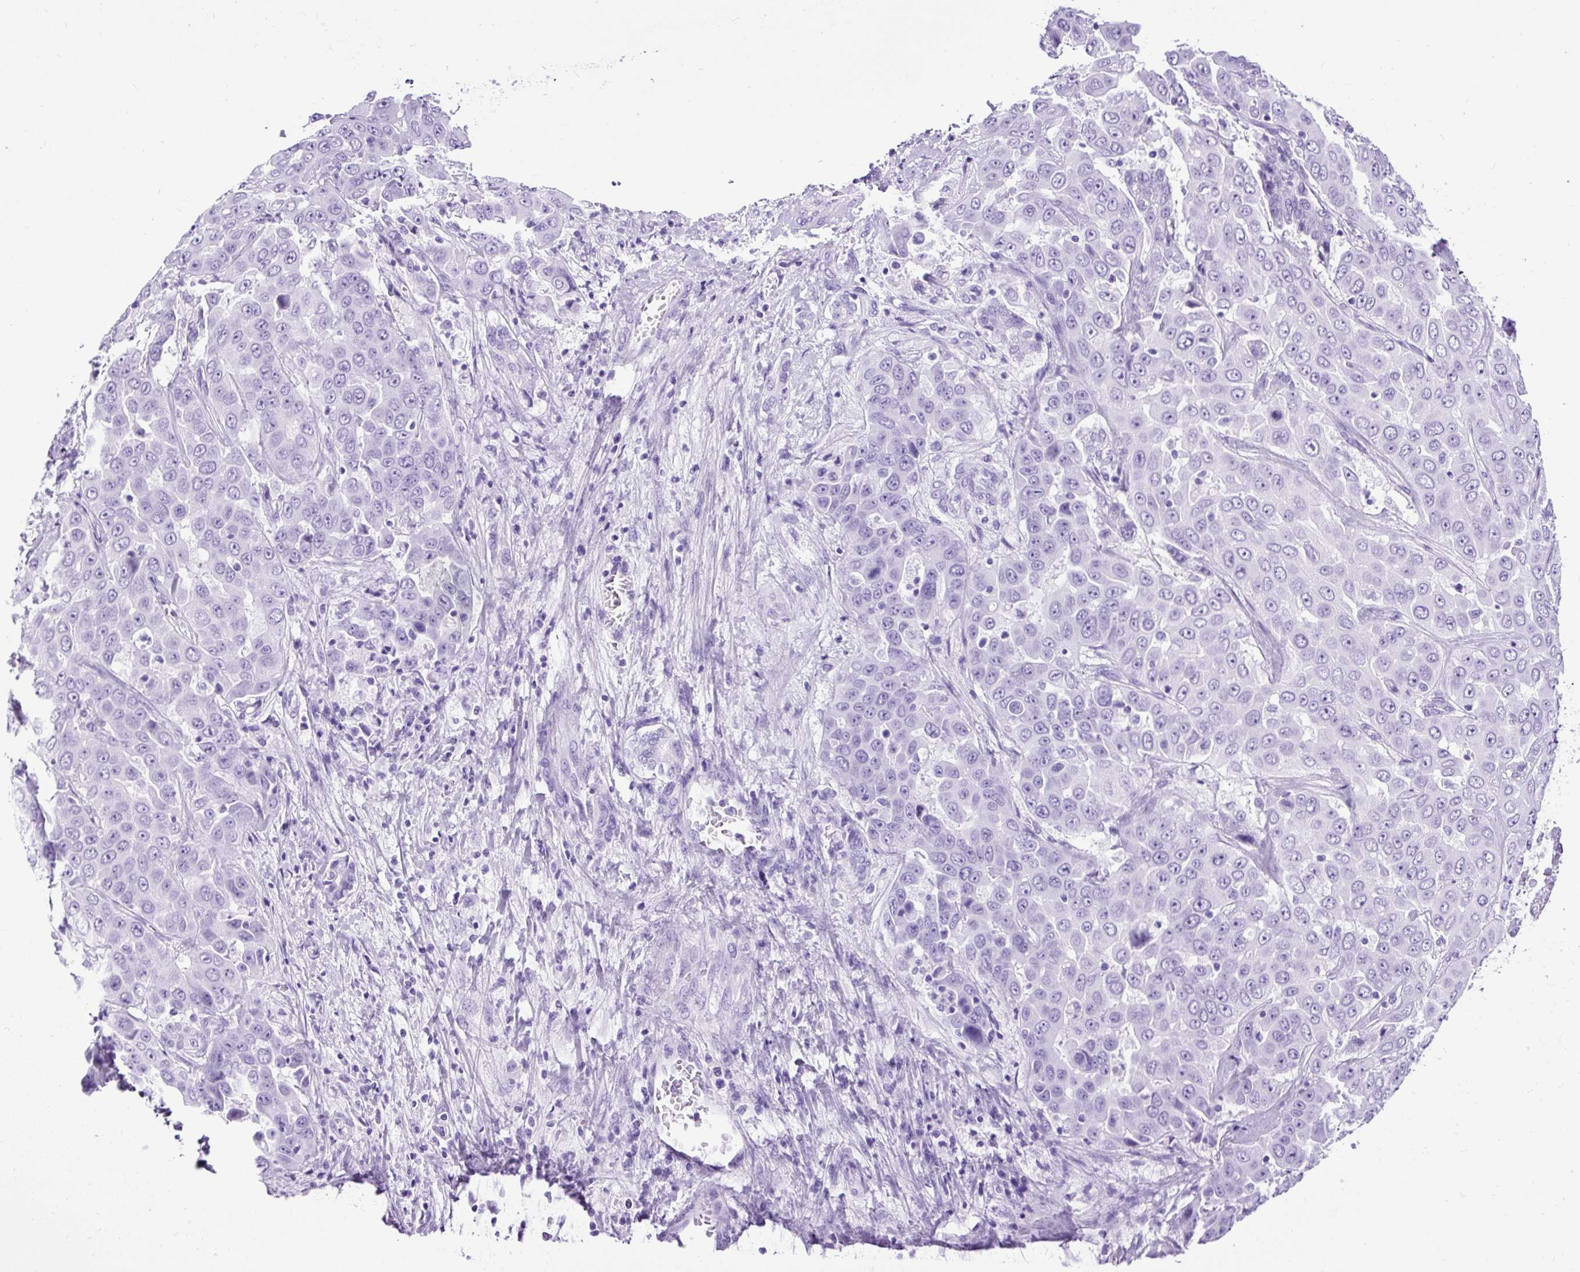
{"staining": {"intensity": "negative", "quantity": "none", "location": "none"}, "tissue": "liver cancer", "cell_type": "Tumor cells", "image_type": "cancer", "snomed": [{"axis": "morphology", "description": "Cholangiocarcinoma"}, {"axis": "topography", "description": "Liver"}], "caption": "An immunohistochemistry (IHC) micrograph of cholangiocarcinoma (liver) is shown. There is no staining in tumor cells of cholangiocarcinoma (liver). (DAB (3,3'-diaminobenzidine) immunohistochemistry with hematoxylin counter stain).", "gene": "CEL", "patient": {"sex": "female", "age": 52}}